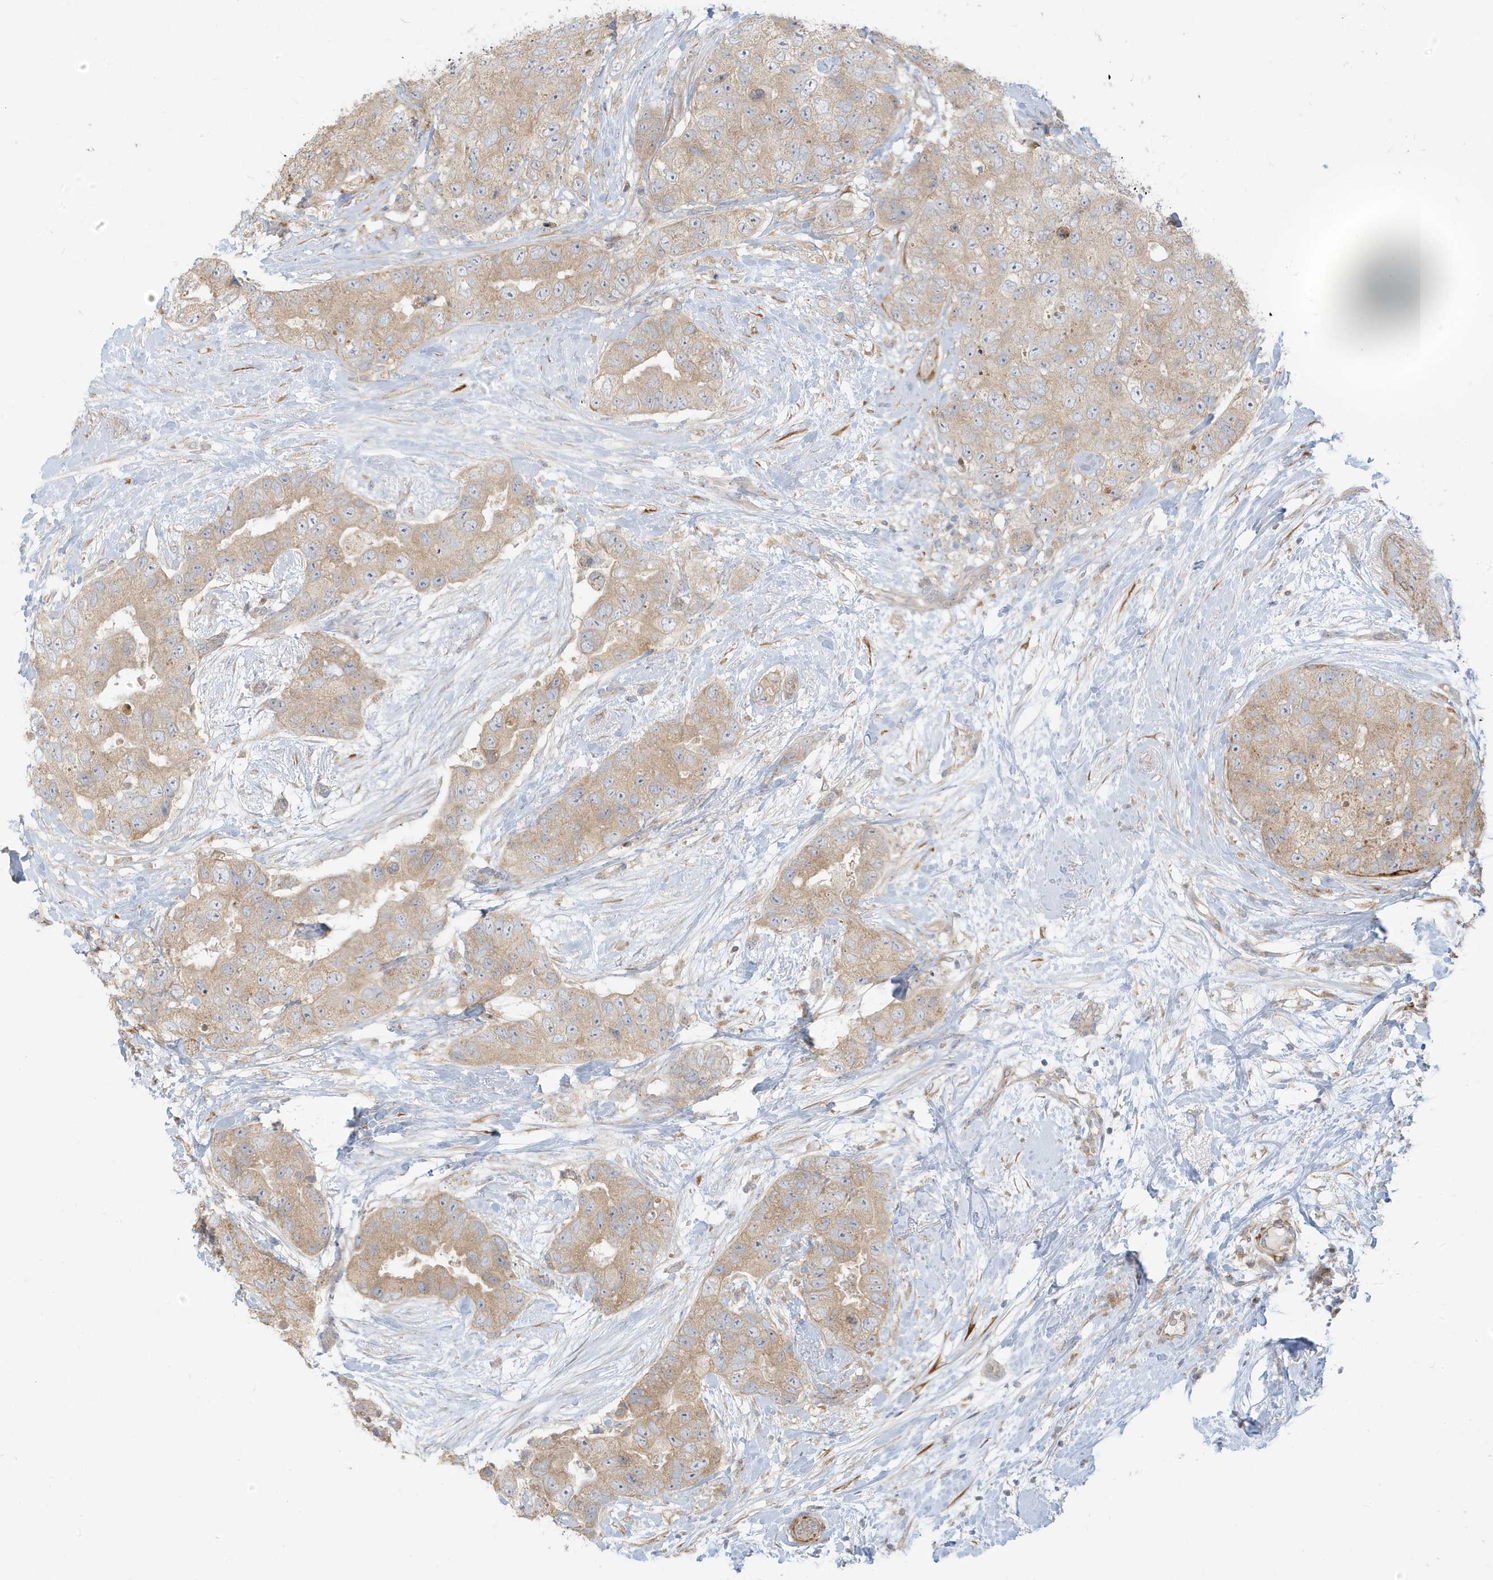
{"staining": {"intensity": "weak", "quantity": ">75%", "location": "cytoplasmic/membranous"}, "tissue": "breast cancer", "cell_type": "Tumor cells", "image_type": "cancer", "snomed": [{"axis": "morphology", "description": "Duct carcinoma"}, {"axis": "topography", "description": "Breast"}], "caption": "Tumor cells reveal low levels of weak cytoplasmic/membranous positivity in approximately >75% of cells in breast invasive ductal carcinoma. (IHC, brightfield microscopy, high magnification).", "gene": "MCOLN1", "patient": {"sex": "female", "age": 62}}